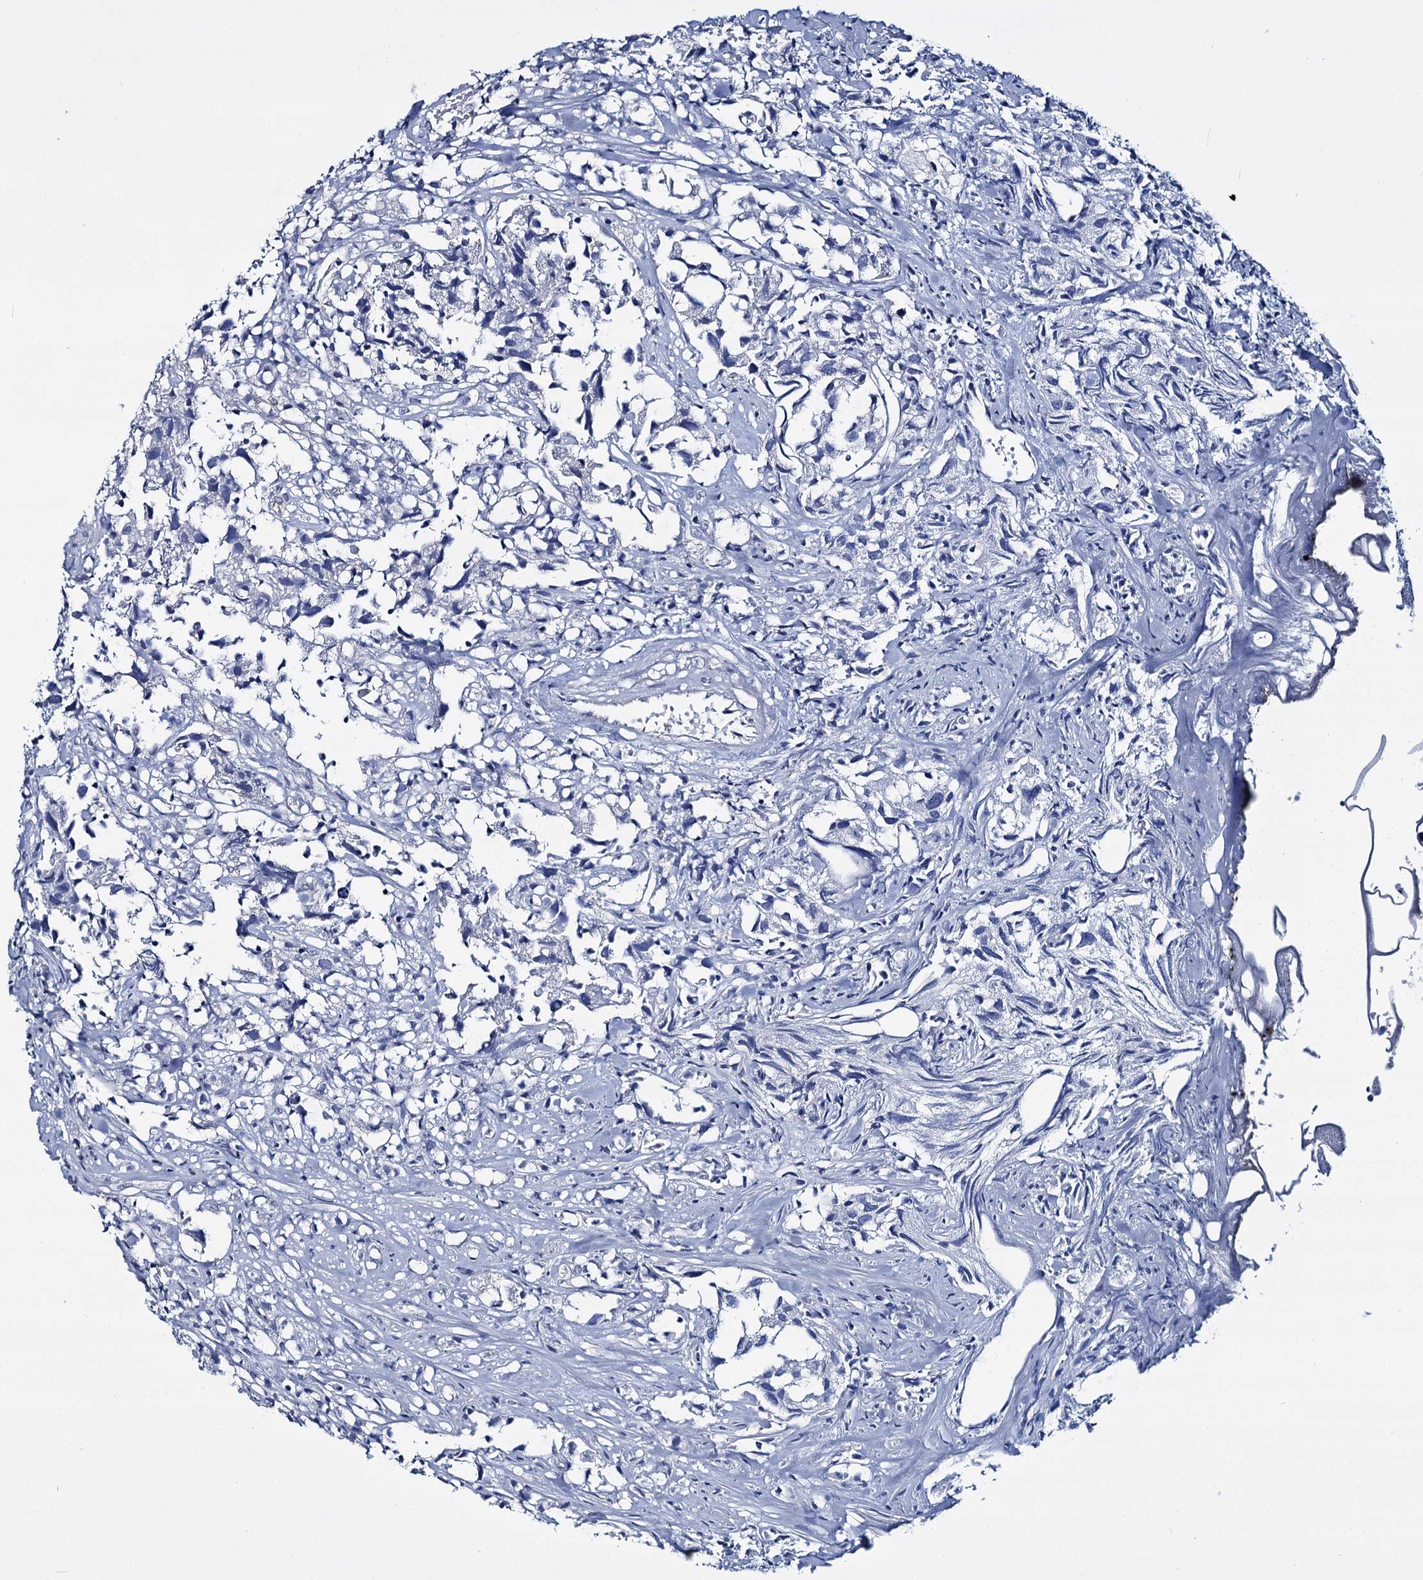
{"staining": {"intensity": "negative", "quantity": "none", "location": "none"}, "tissue": "urothelial cancer", "cell_type": "Tumor cells", "image_type": "cancer", "snomed": [{"axis": "morphology", "description": "Urothelial carcinoma, High grade"}, {"axis": "topography", "description": "Urinary bladder"}], "caption": "High-grade urothelial carcinoma stained for a protein using immunohistochemistry (IHC) displays no staining tumor cells.", "gene": "STXBP1", "patient": {"sex": "female", "age": 75}}